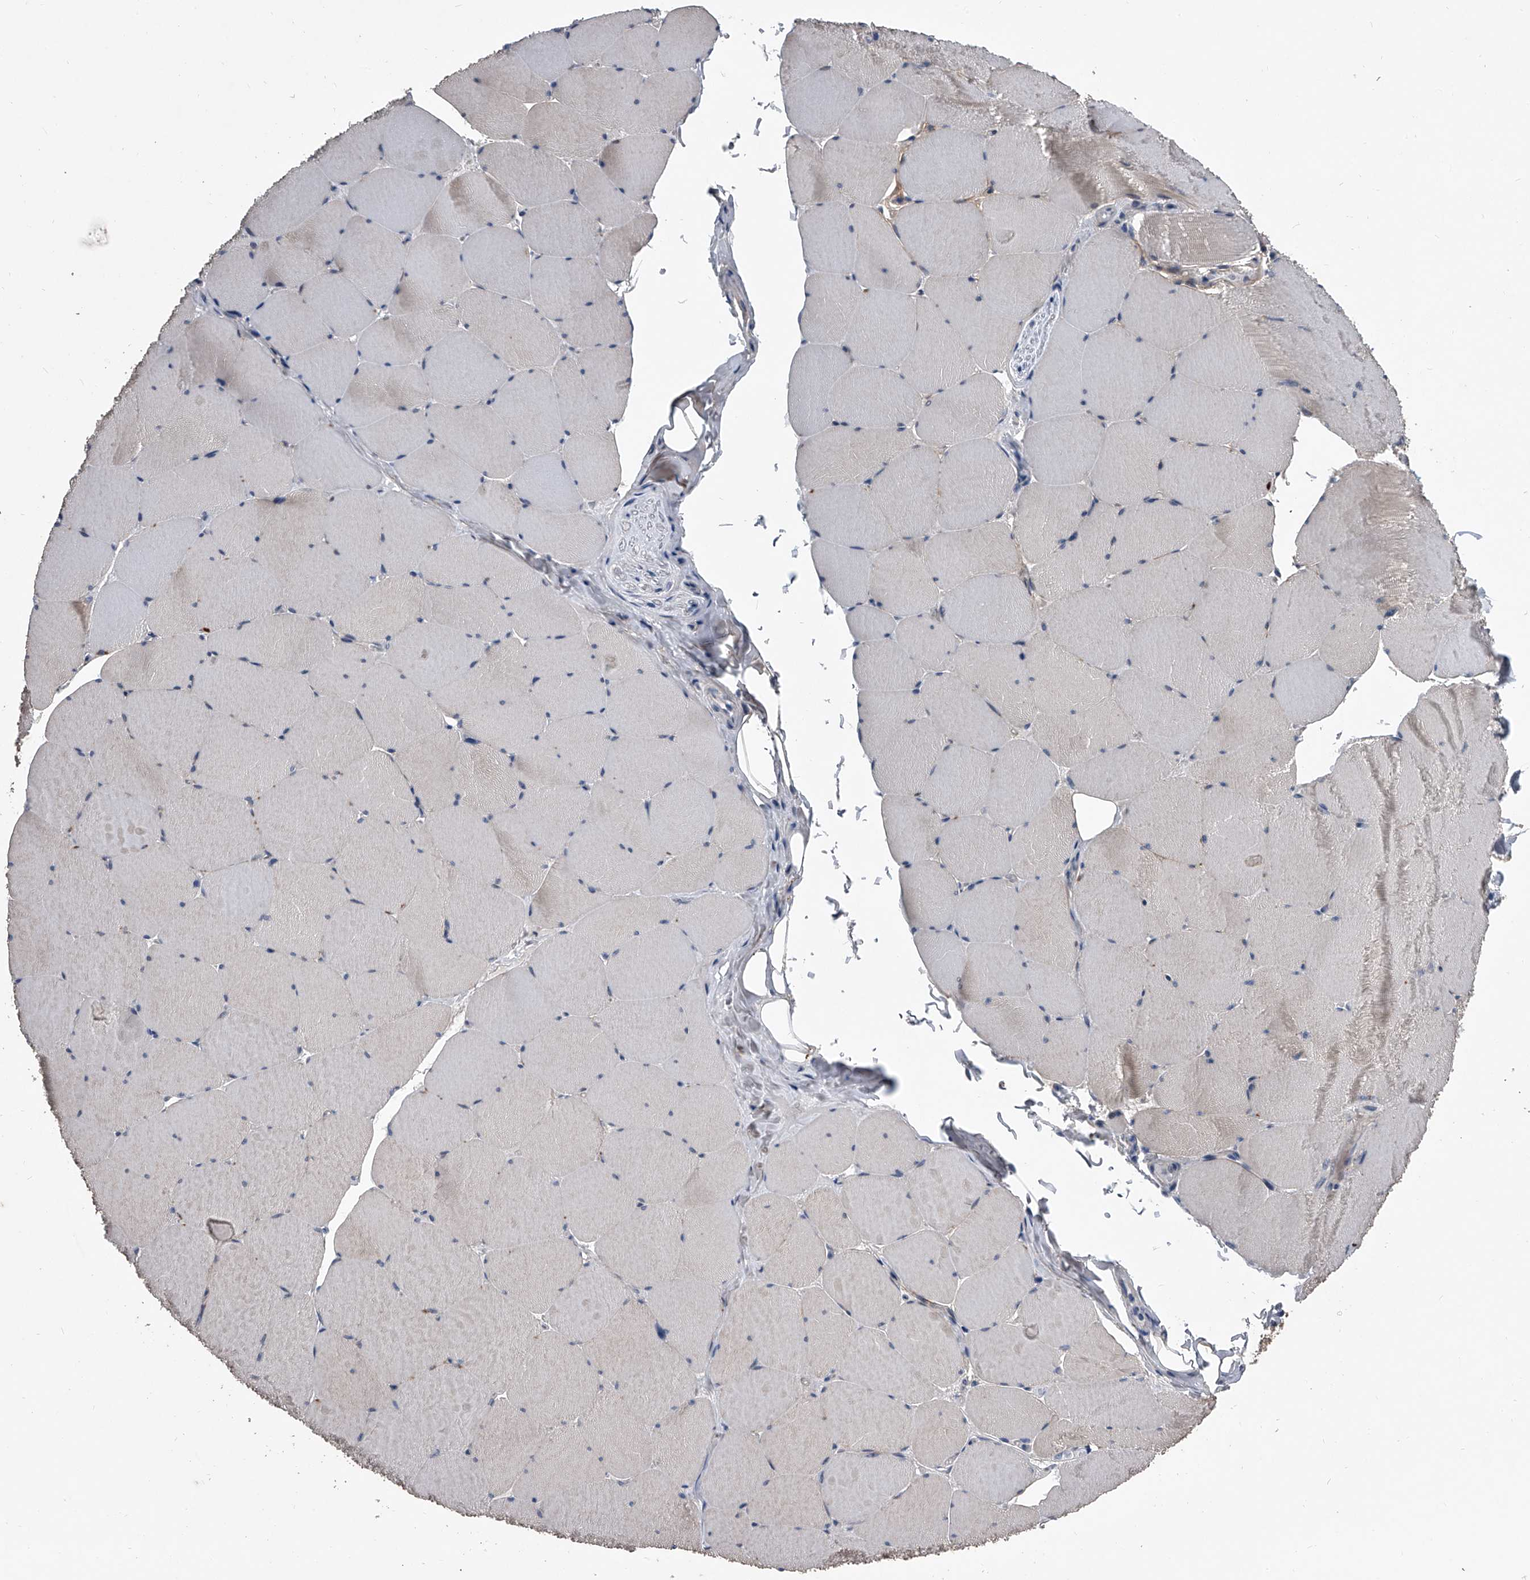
{"staining": {"intensity": "weak", "quantity": "<25%", "location": "cytoplasmic/membranous"}, "tissue": "skeletal muscle", "cell_type": "Myocytes", "image_type": "normal", "snomed": [{"axis": "morphology", "description": "Normal tissue, NOS"}, {"axis": "topography", "description": "Skeletal muscle"}, {"axis": "topography", "description": "Head-Neck"}], "caption": "An immunohistochemistry (IHC) image of normal skeletal muscle is shown. There is no staining in myocytes of skeletal muscle.", "gene": "PHACTR1", "patient": {"sex": "male", "age": 66}}